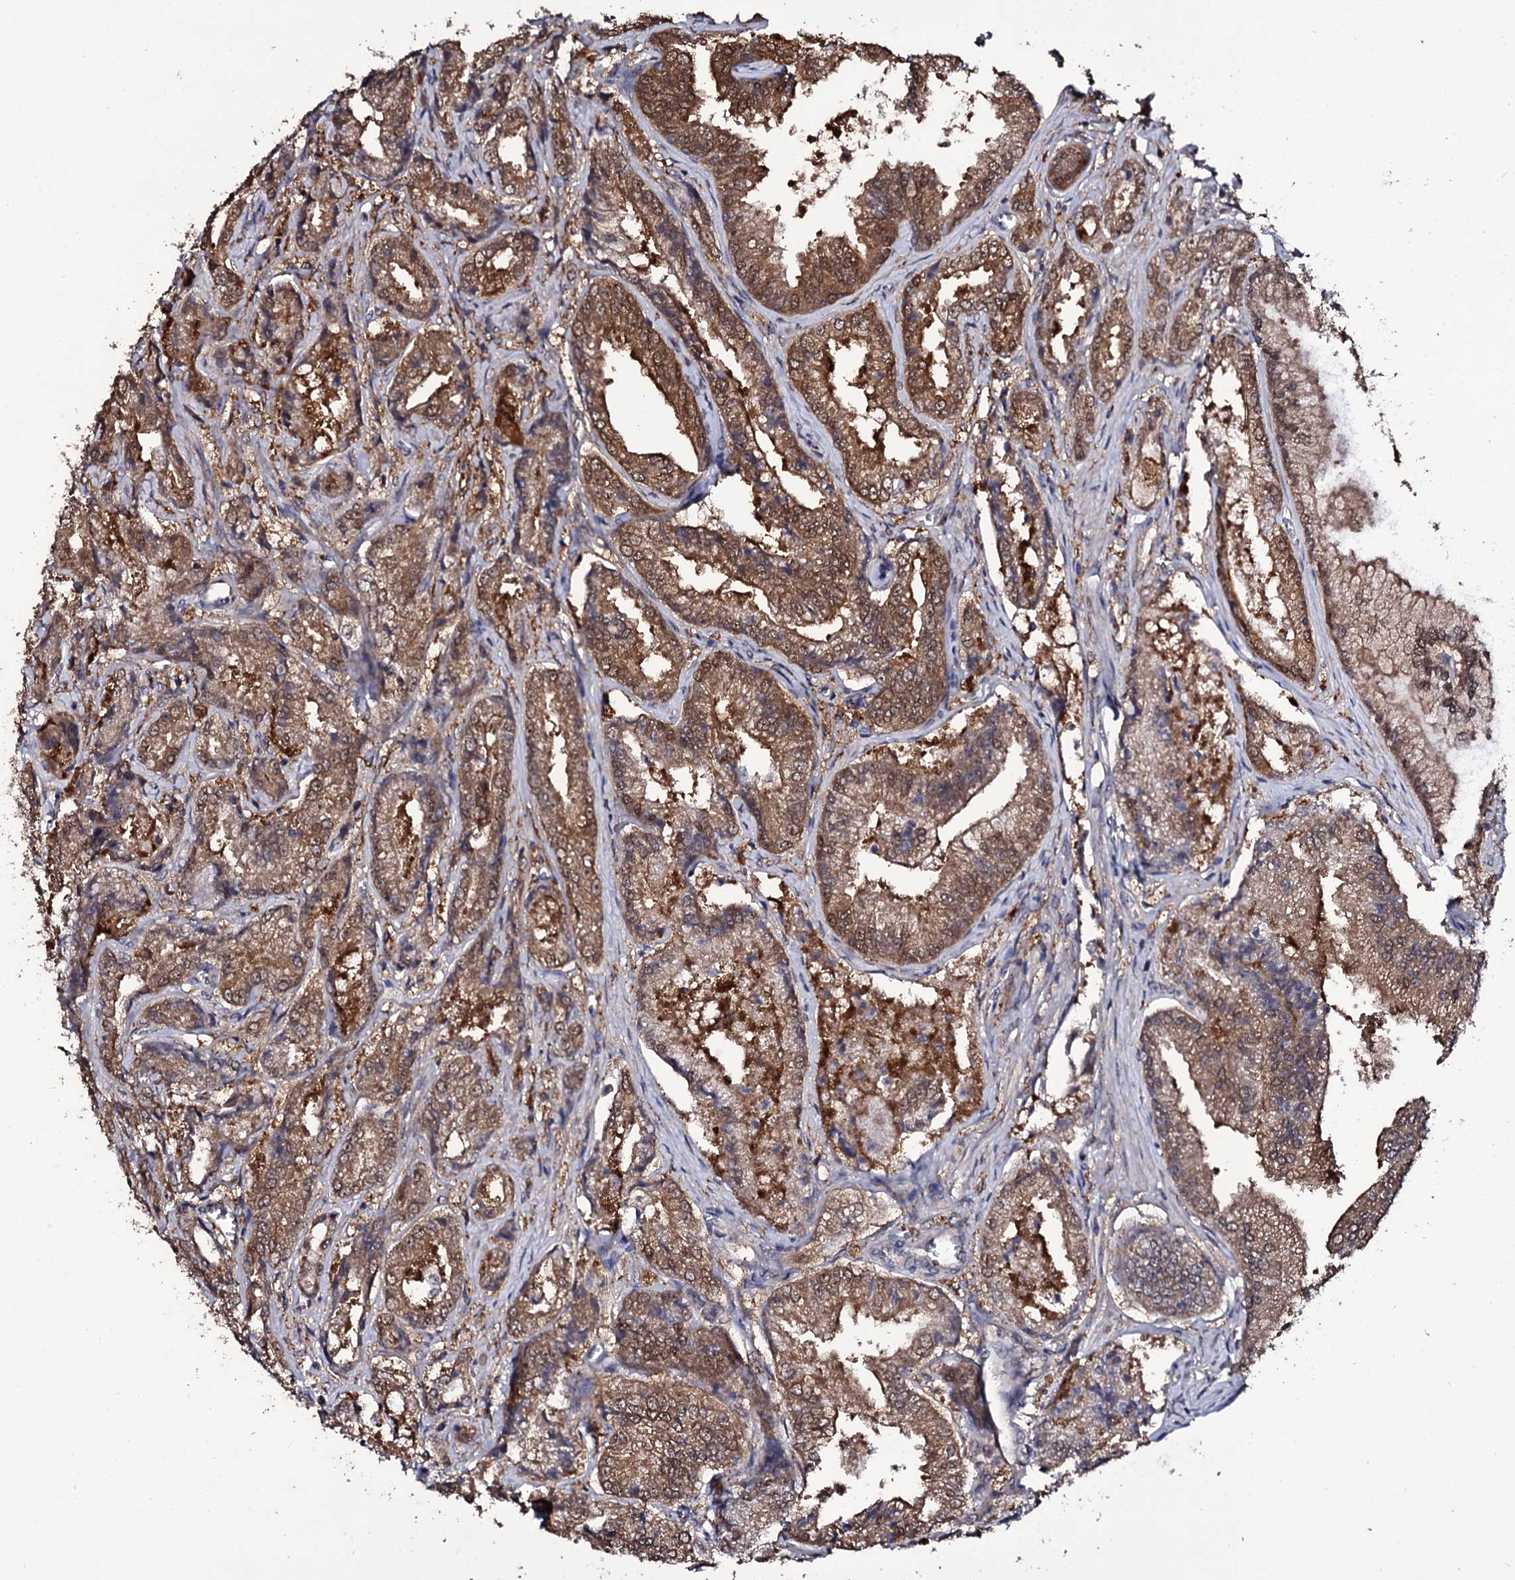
{"staining": {"intensity": "moderate", "quantity": ">75%", "location": "cytoplasmic/membranous"}, "tissue": "prostate cancer", "cell_type": "Tumor cells", "image_type": "cancer", "snomed": [{"axis": "morphology", "description": "Adenocarcinoma, High grade"}, {"axis": "topography", "description": "Prostate"}], "caption": "Immunohistochemistry (IHC) (DAB) staining of human adenocarcinoma (high-grade) (prostate) shows moderate cytoplasmic/membranous protein positivity in approximately >75% of tumor cells.", "gene": "CRYL1", "patient": {"sex": "male", "age": 72}}